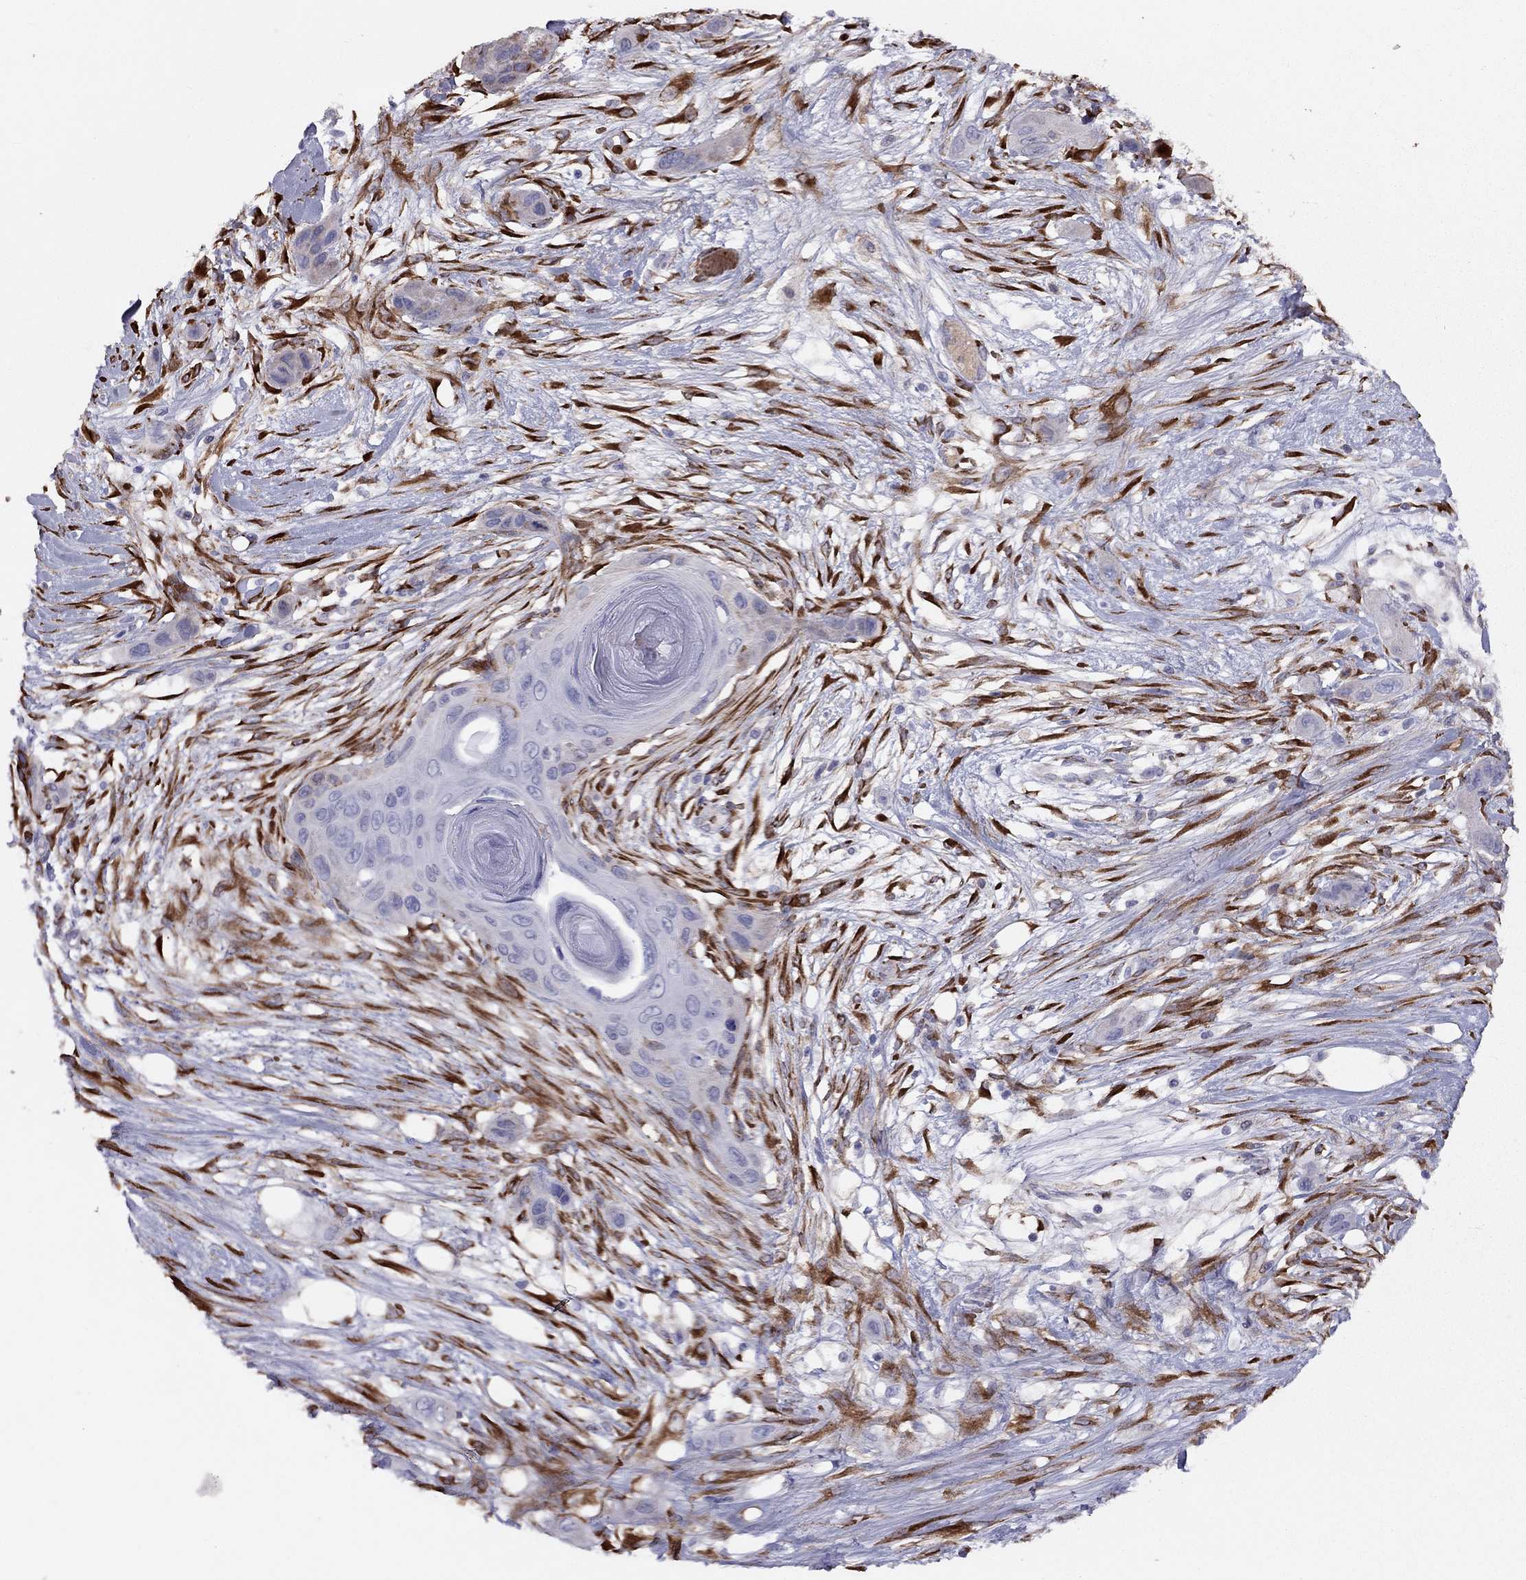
{"staining": {"intensity": "negative", "quantity": "none", "location": "none"}, "tissue": "skin cancer", "cell_type": "Tumor cells", "image_type": "cancer", "snomed": [{"axis": "morphology", "description": "Squamous cell carcinoma, NOS"}, {"axis": "topography", "description": "Skin"}], "caption": "DAB immunohistochemical staining of skin squamous cell carcinoma reveals no significant positivity in tumor cells.", "gene": "RHD", "patient": {"sex": "male", "age": 79}}